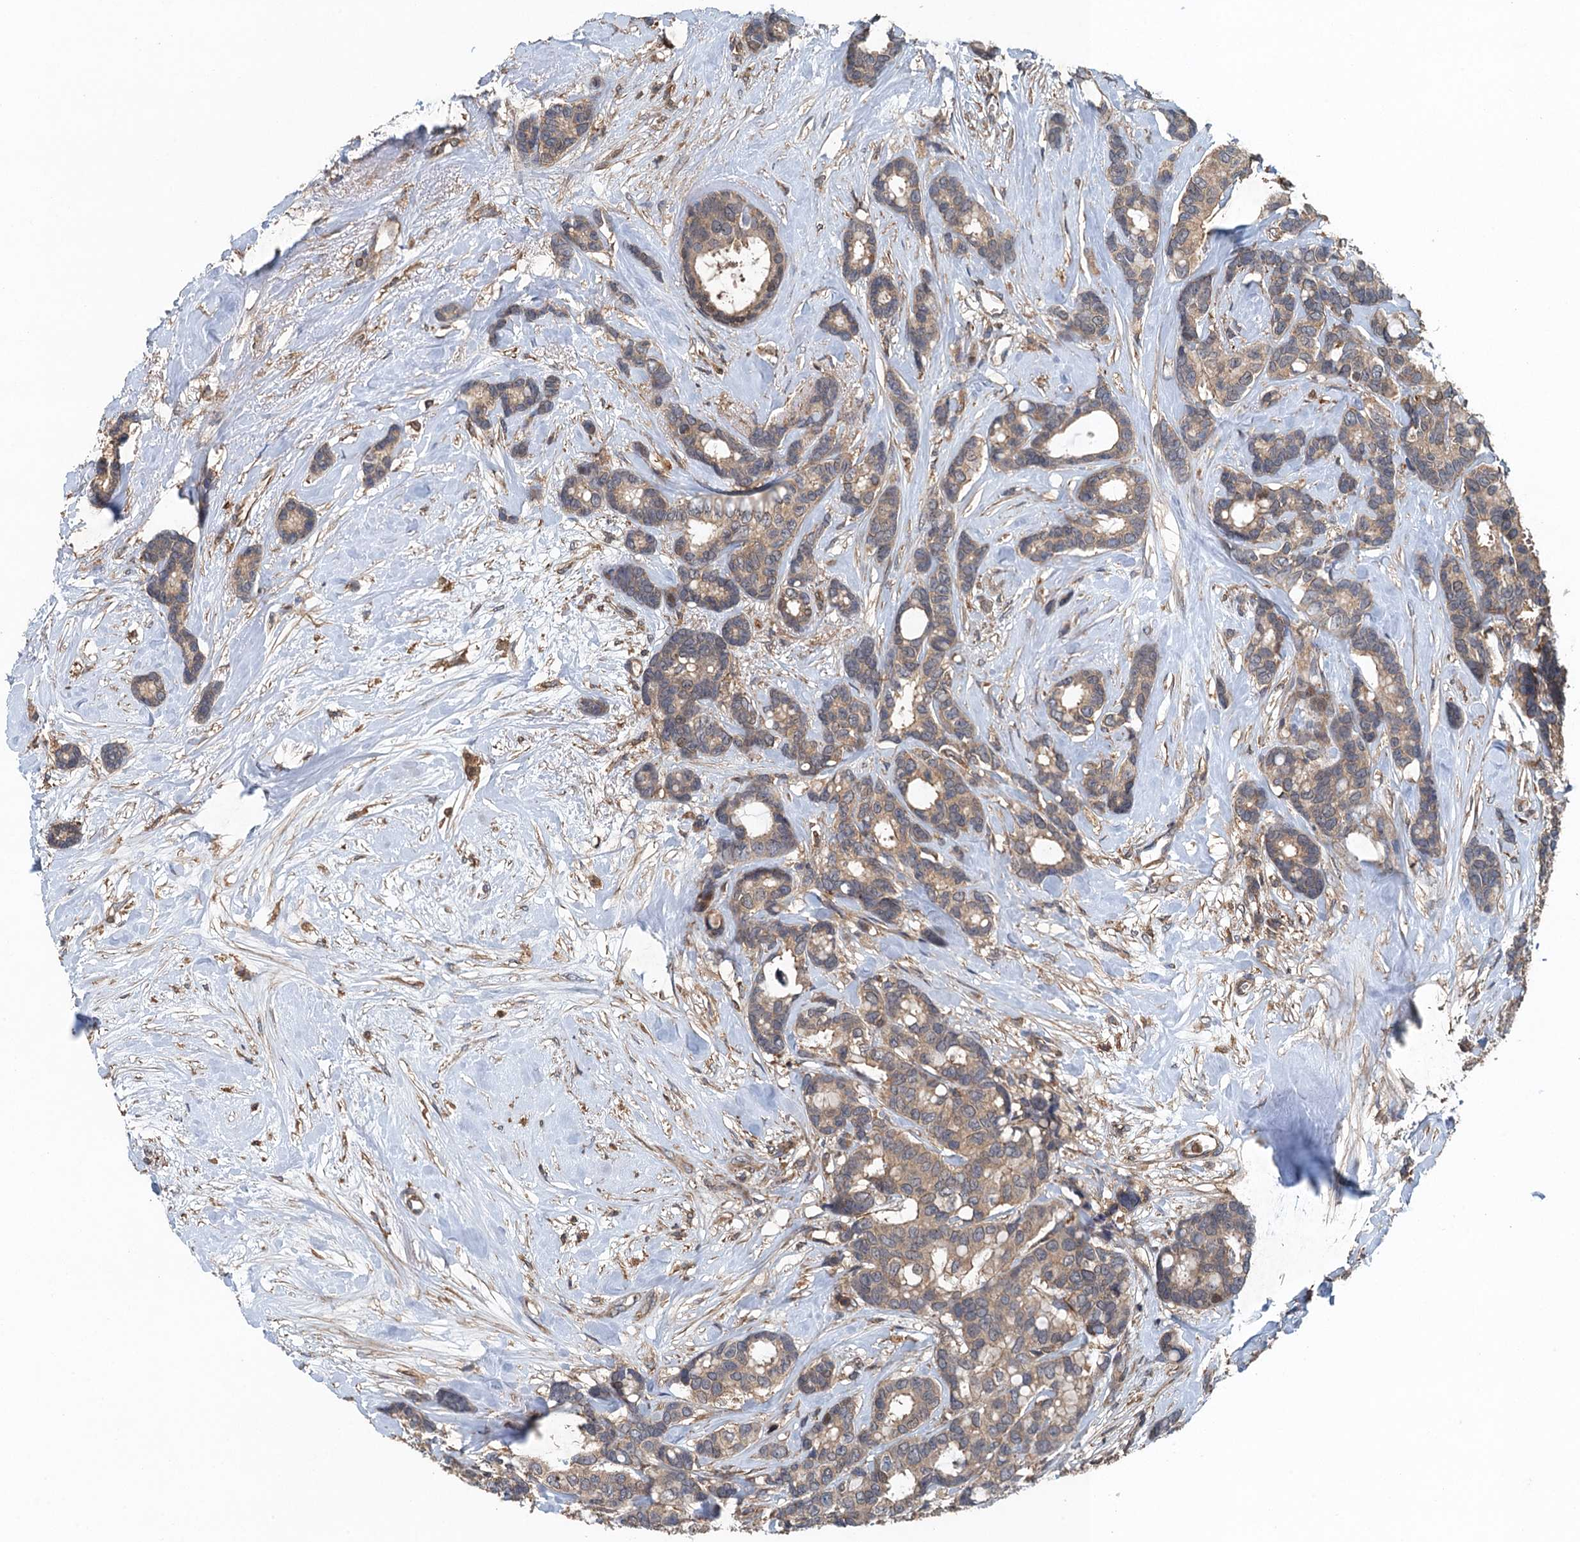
{"staining": {"intensity": "weak", "quantity": ">75%", "location": "cytoplasmic/membranous"}, "tissue": "breast cancer", "cell_type": "Tumor cells", "image_type": "cancer", "snomed": [{"axis": "morphology", "description": "Duct carcinoma"}, {"axis": "topography", "description": "Breast"}], "caption": "Immunohistochemistry (IHC) of human invasive ductal carcinoma (breast) shows low levels of weak cytoplasmic/membranous positivity in about >75% of tumor cells.", "gene": "BORCS5", "patient": {"sex": "female", "age": 87}}